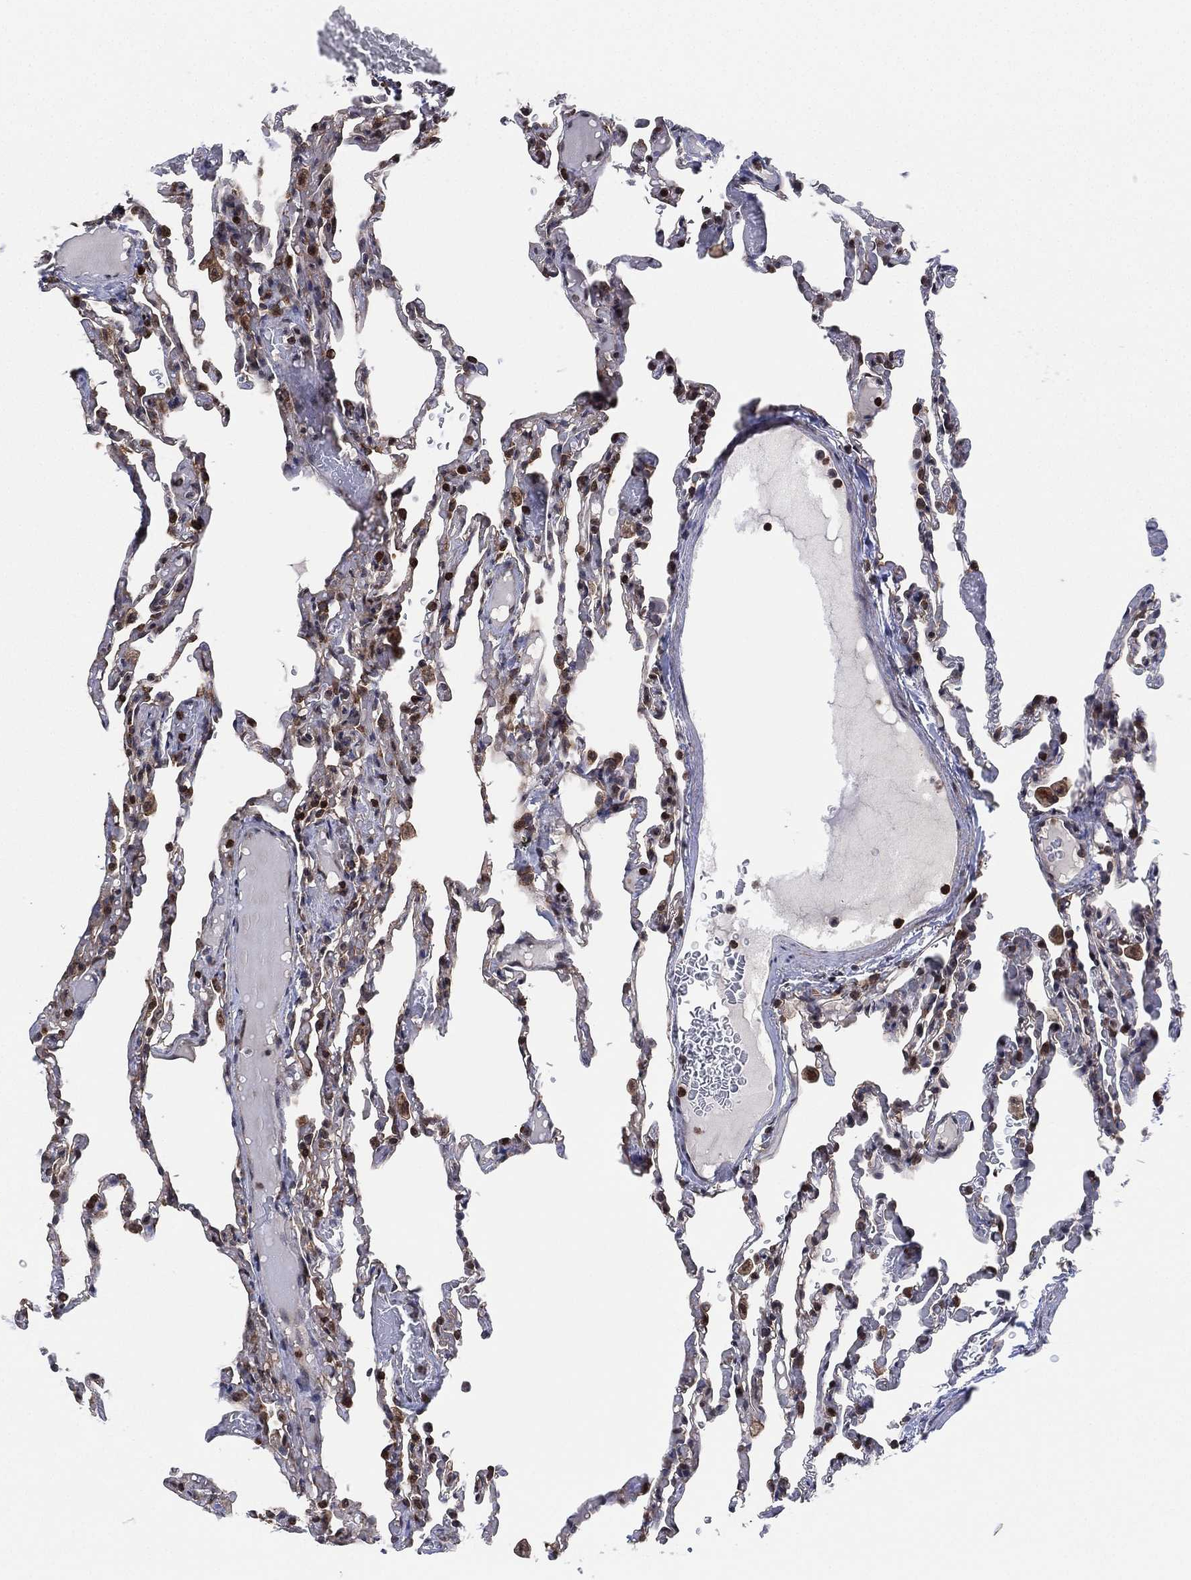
{"staining": {"intensity": "moderate", "quantity": "<25%", "location": "nuclear"}, "tissue": "lung", "cell_type": "Alveolar cells", "image_type": "normal", "snomed": [{"axis": "morphology", "description": "Normal tissue, NOS"}, {"axis": "topography", "description": "Lung"}], "caption": "Immunohistochemistry of normal human lung shows low levels of moderate nuclear expression in approximately <25% of alveolar cells.", "gene": "TMCO1", "patient": {"sex": "female", "age": 43}}